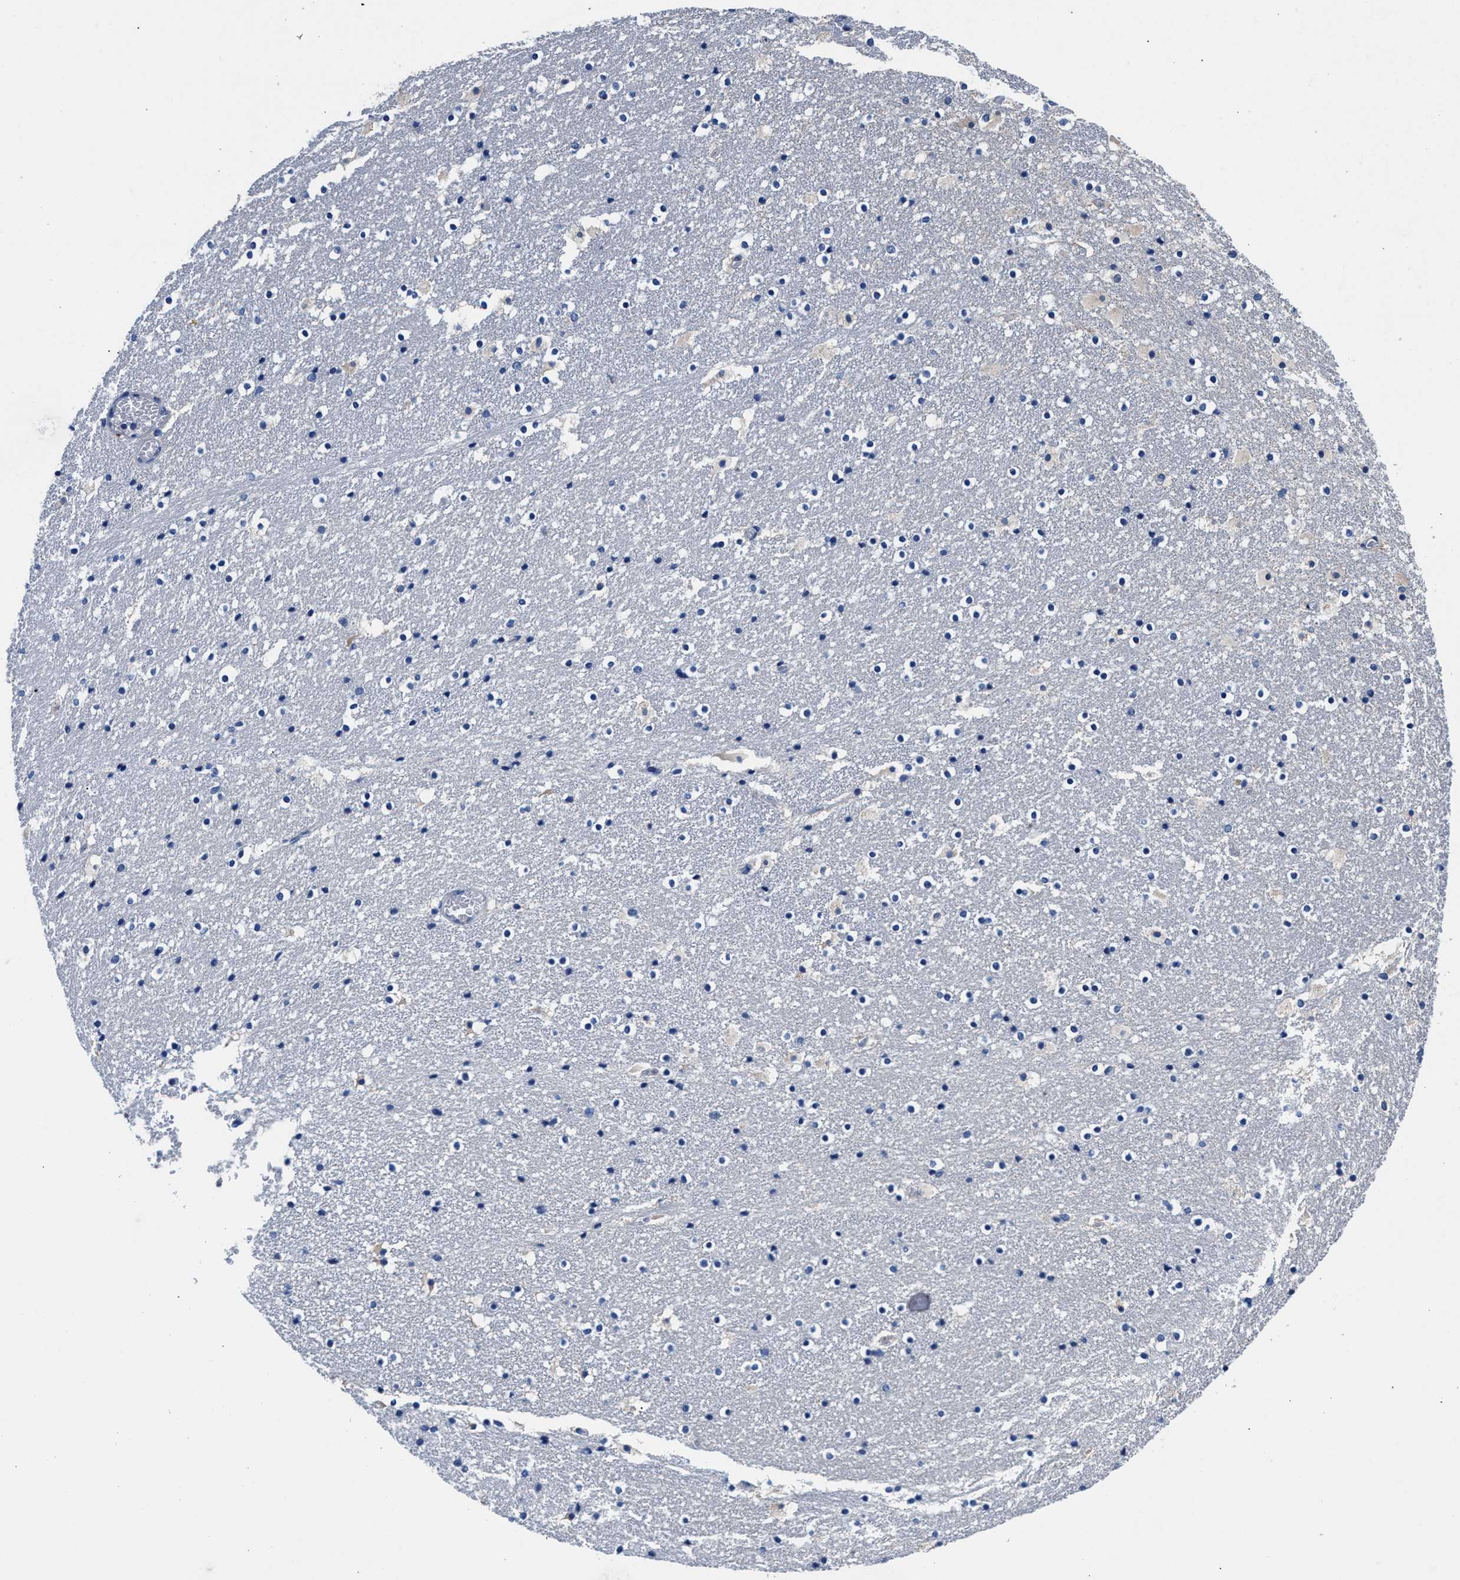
{"staining": {"intensity": "negative", "quantity": "none", "location": "none"}, "tissue": "caudate", "cell_type": "Glial cells", "image_type": "normal", "snomed": [{"axis": "morphology", "description": "Normal tissue, NOS"}, {"axis": "topography", "description": "Lateral ventricle wall"}], "caption": "A high-resolution histopathology image shows immunohistochemistry staining of benign caudate, which reveals no significant staining in glial cells. Brightfield microscopy of IHC stained with DAB (3,3'-diaminobenzidine) (brown) and hematoxylin (blue), captured at high magnification.", "gene": "GSTM1", "patient": {"sex": "male", "age": 45}}